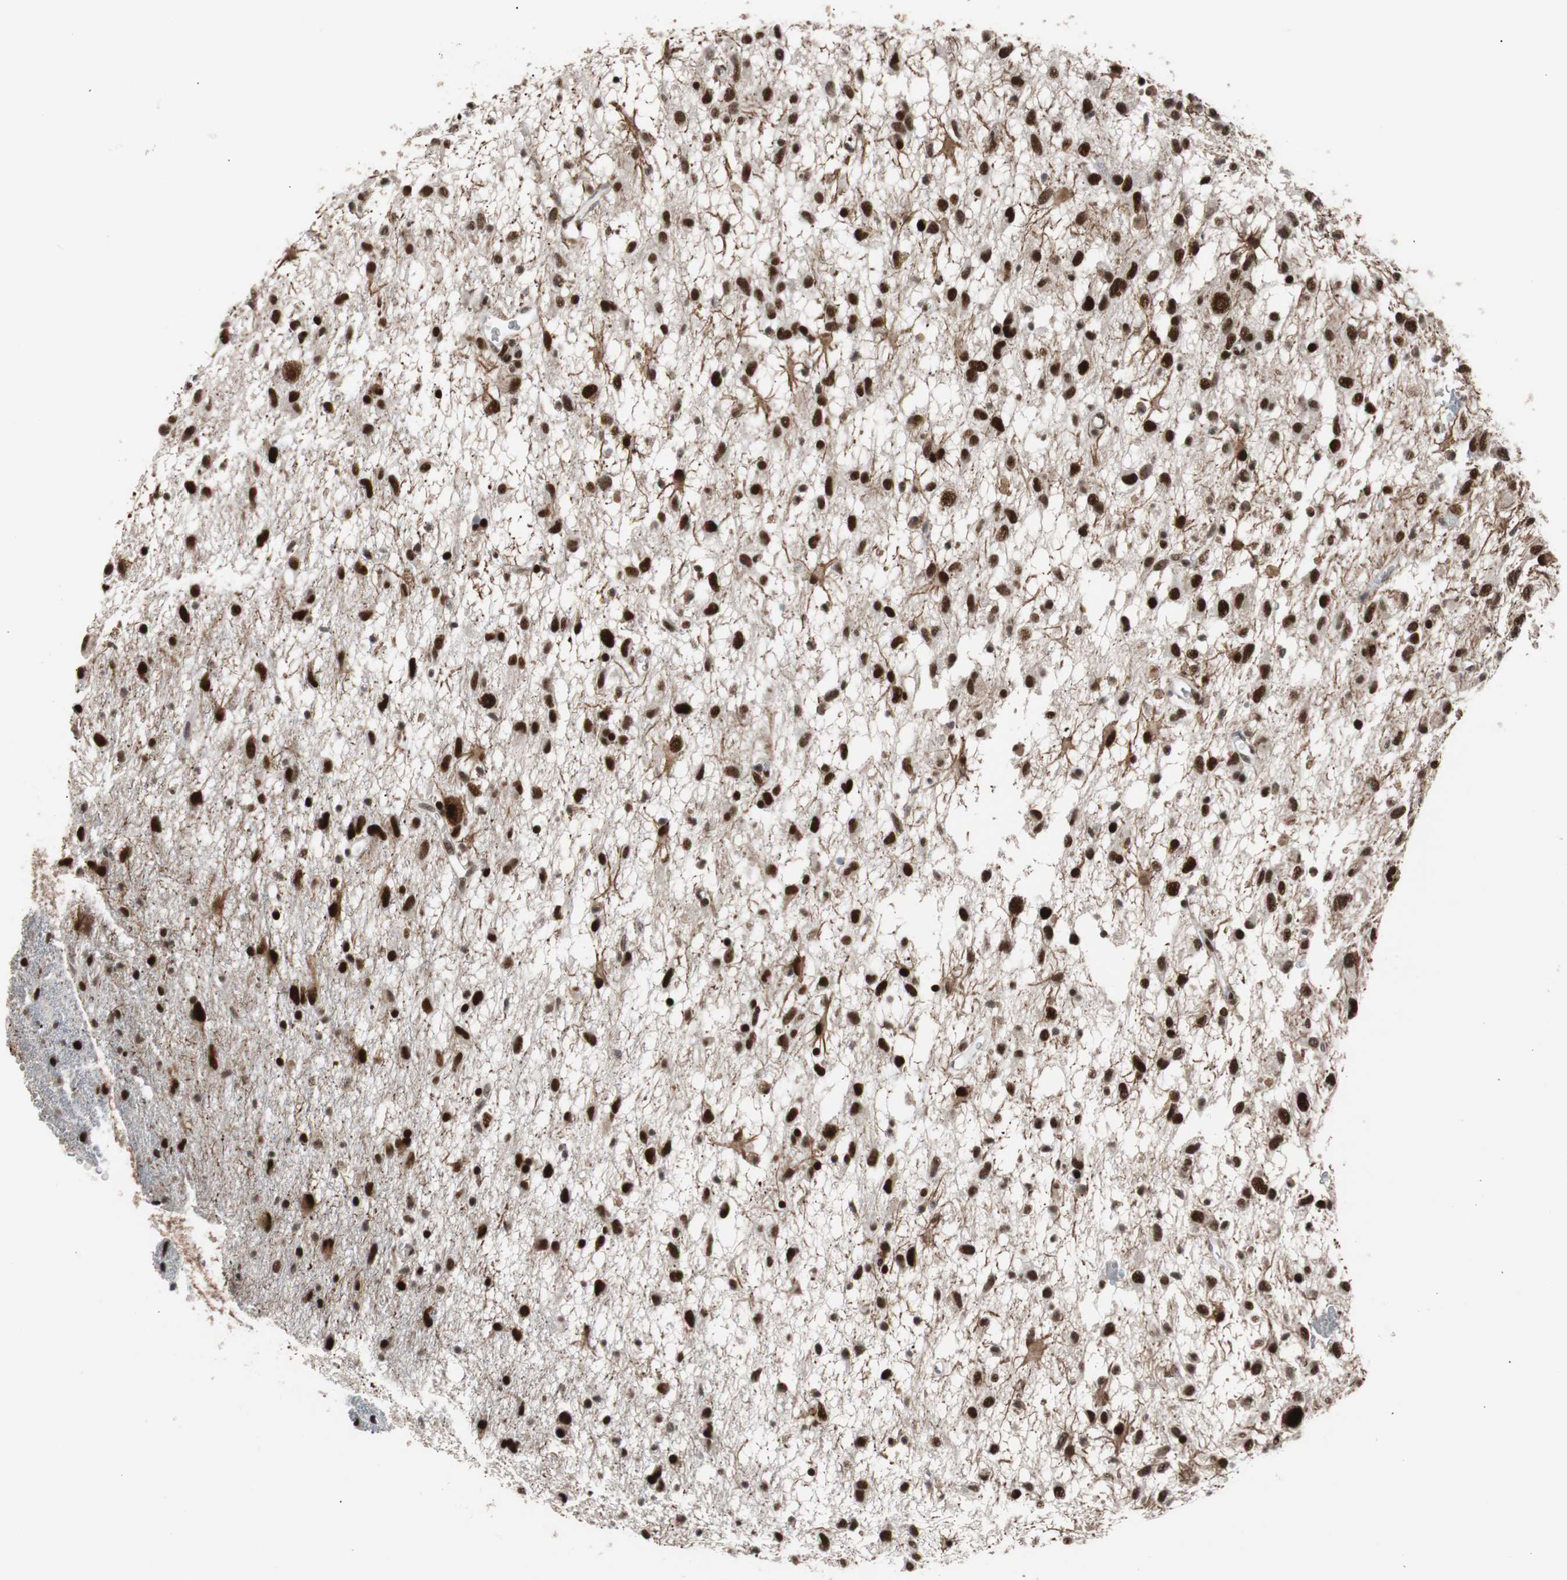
{"staining": {"intensity": "strong", "quantity": ">75%", "location": "nuclear"}, "tissue": "glioma", "cell_type": "Tumor cells", "image_type": "cancer", "snomed": [{"axis": "morphology", "description": "Glioma, malignant, Low grade"}, {"axis": "topography", "description": "Brain"}], "caption": "Immunohistochemistry (IHC) of human glioma demonstrates high levels of strong nuclear expression in about >75% of tumor cells.", "gene": "NBL1", "patient": {"sex": "male", "age": 77}}